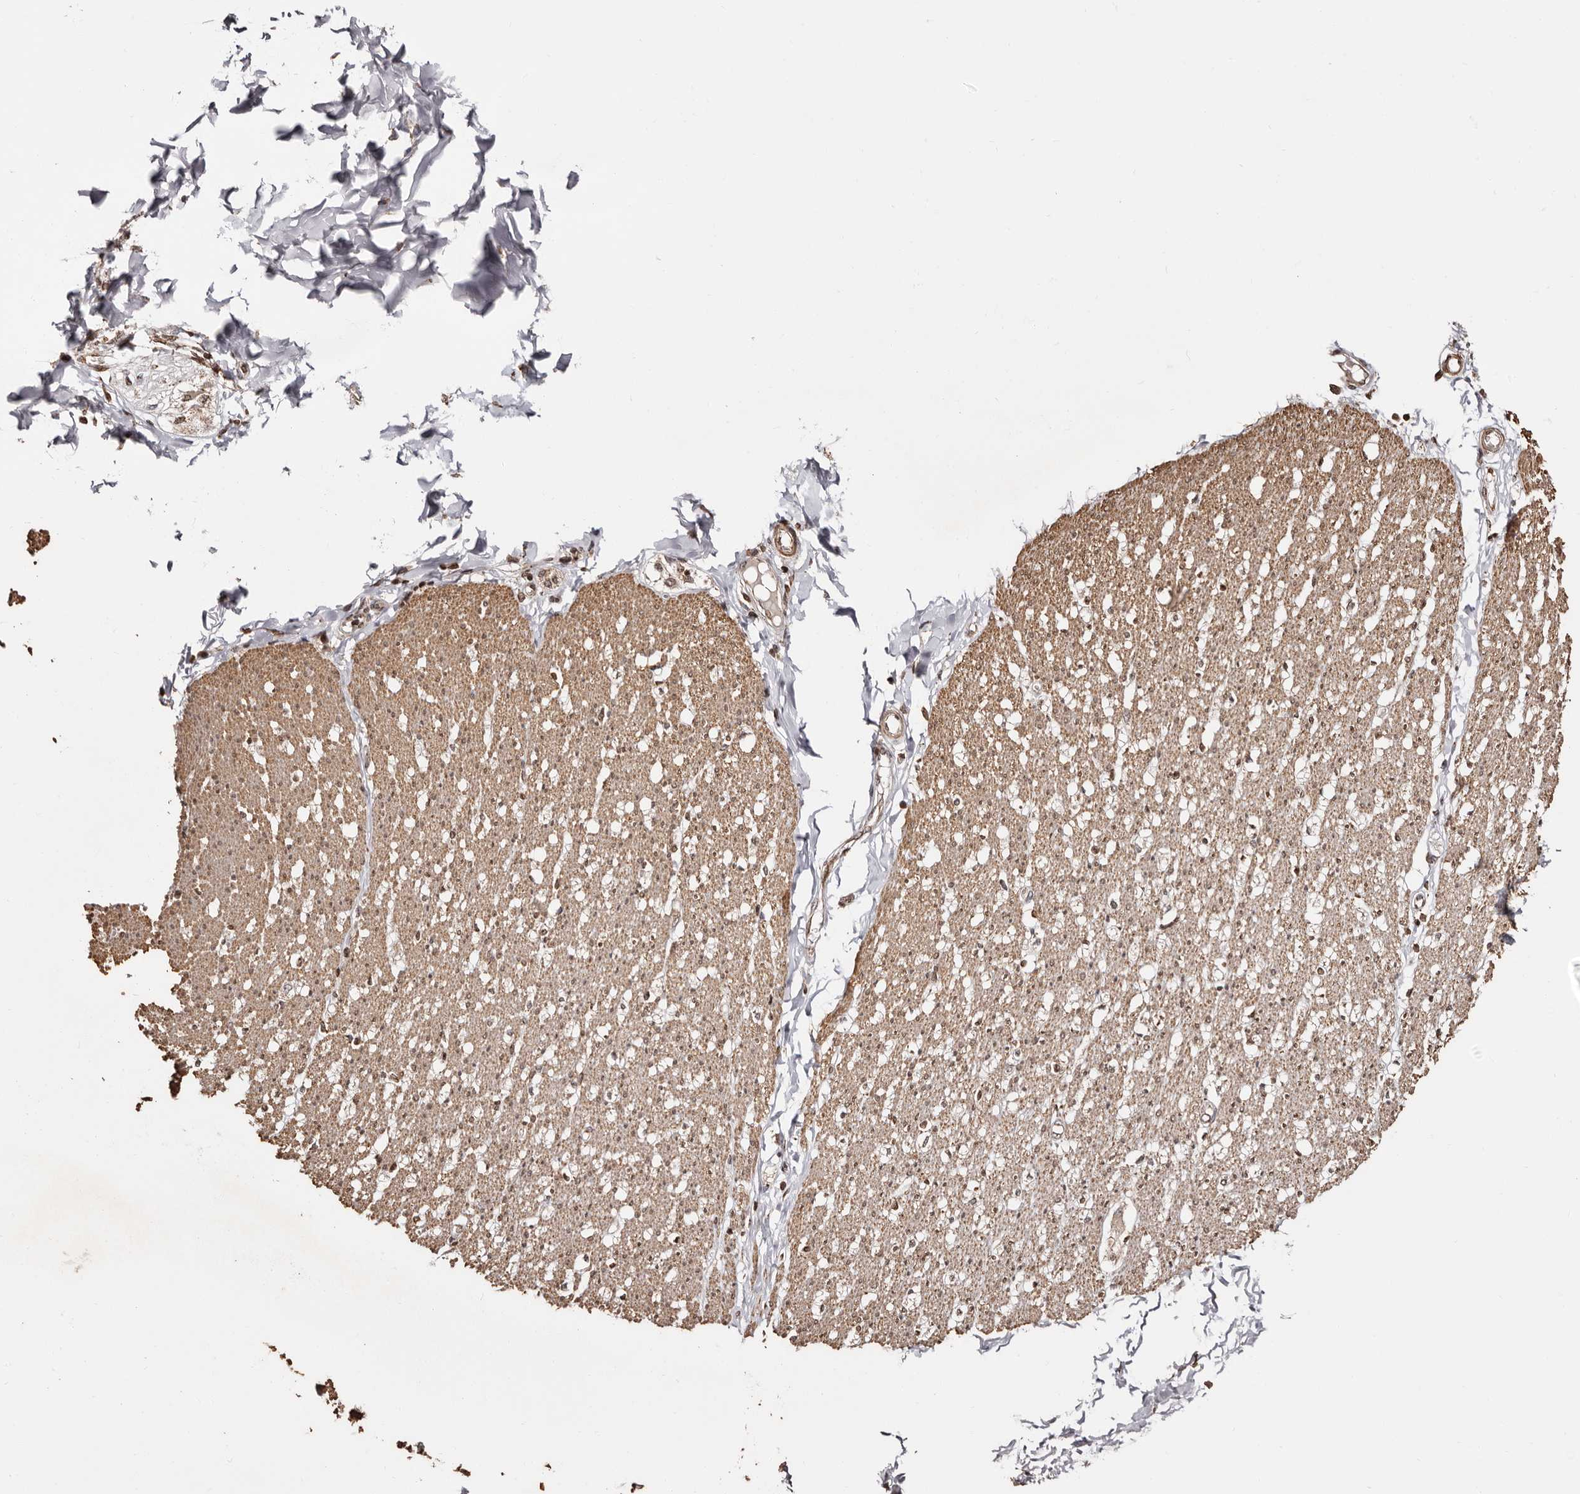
{"staining": {"intensity": "moderate", "quantity": ">75%", "location": "cytoplasmic/membranous,nuclear"}, "tissue": "smooth muscle", "cell_type": "Smooth muscle cells", "image_type": "normal", "snomed": [{"axis": "morphology", "description": "Normal tissue, NOS"}, {"axis": "morphology", "description": "Adenocarcinoma, NOS"}, {"axis": "topography", "description": "Colon"}, {"axis": "topography", "description": "Peripheral nerve tissue"}], "caption": "A high-resolution histopathology image shows immunohistochemistry staining of unremarkable smooth muscle, which exhibits moderate cytoplasmic/membranous,nuclear staining in approximately >75% of smooth muscle cells.", "gene": "CCDC190", "patient": {"sex": "male", "age": 14}}